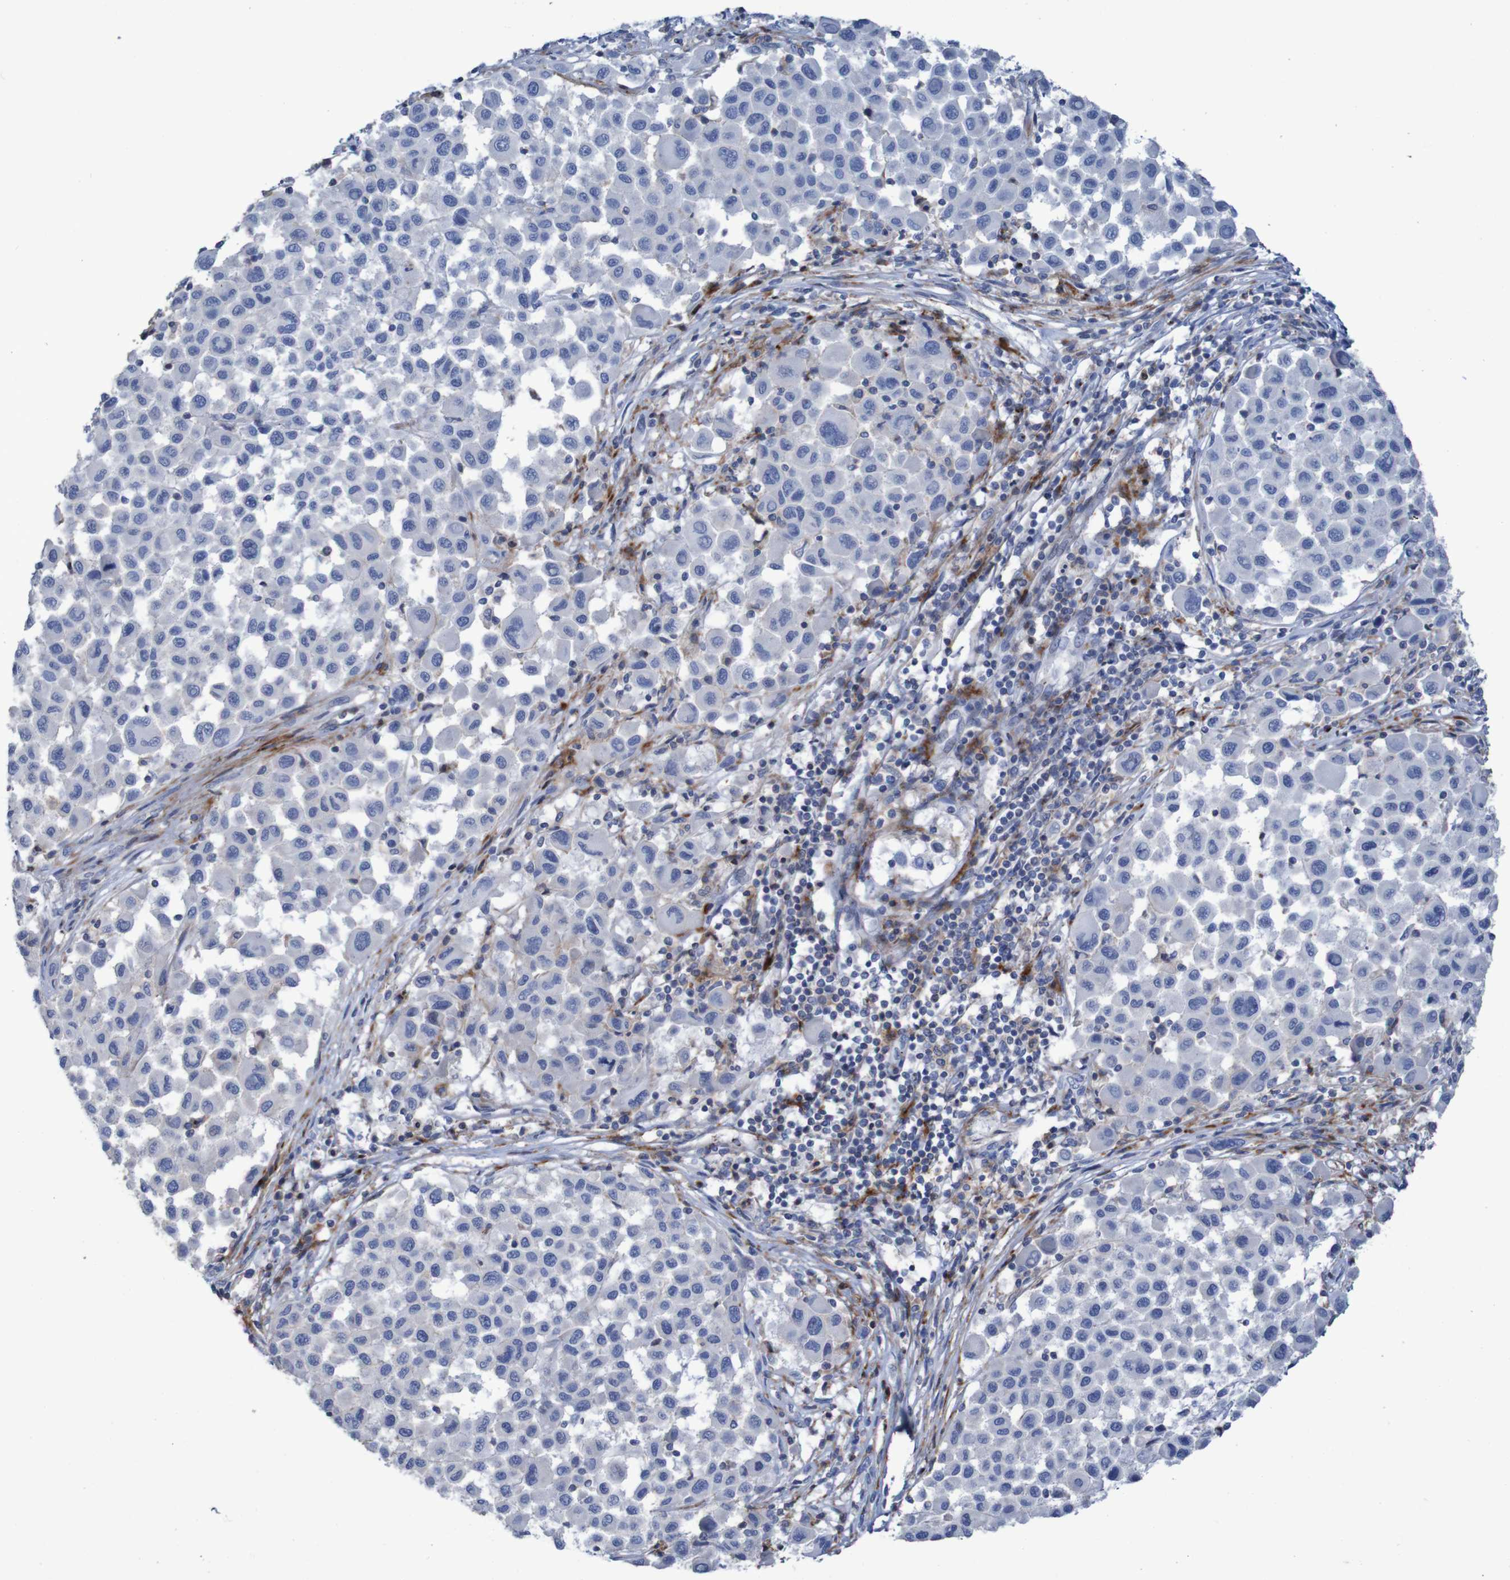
{"staining": {"intensity": "negative", "quantity": "none", "location": "none"}, "tissue": "melanoma", "cell_type": "Tumor cells", "image_type": "cancer", "snomed": [{"axis": "morphology", "description": "Malignant melanoma, Metastatic site"}, {"axis": "topography", "description": "Lymph node"}], "caption": "Human malignant melanoma (metastatic site) stained for a protein using immunohistochemistry demonstrates no staining in tumor cells.", "gene": "RNF182", "patient": {"sex": "male", "age": 61}}